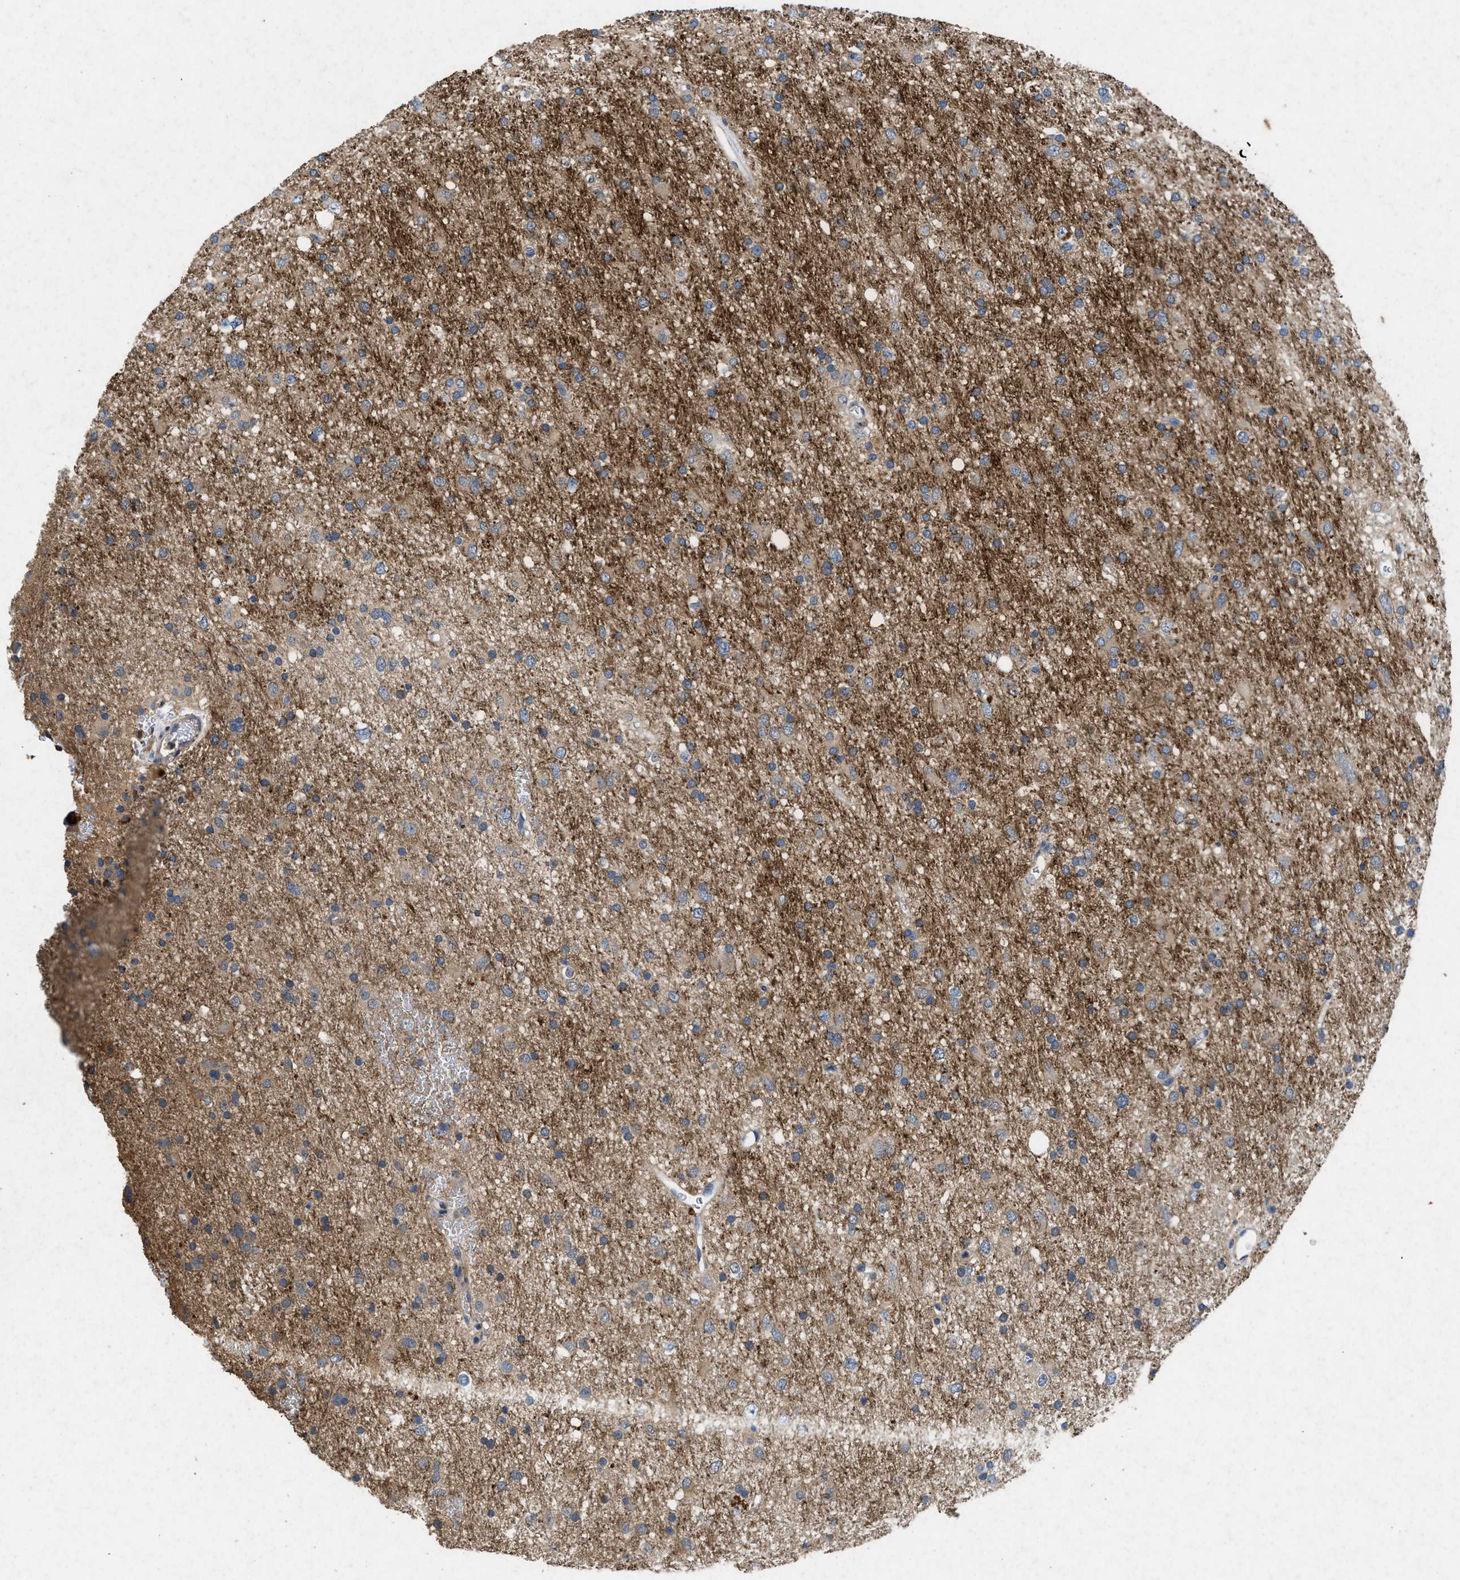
{"staining": {"intensity": "weak", "quantity": ">75%", "location": "cytoplasmic/membranous"}, "tissue": "glioma", "cell_type": "Tumor cells", "image_type": "cancer", "snomed": [{"axis": "morphology", "description": "Glioma, malignant, Low grade"}, {"axis": "topography", "description": "Brain"}], "caption": "Immunohistochemistry of human glioma reveals low levels of weak cytoplasmic/membranous expression in approximately >75% of tumor cells.", "gene": "CDK15", "patient": {"sex": "male", "age": 77}}